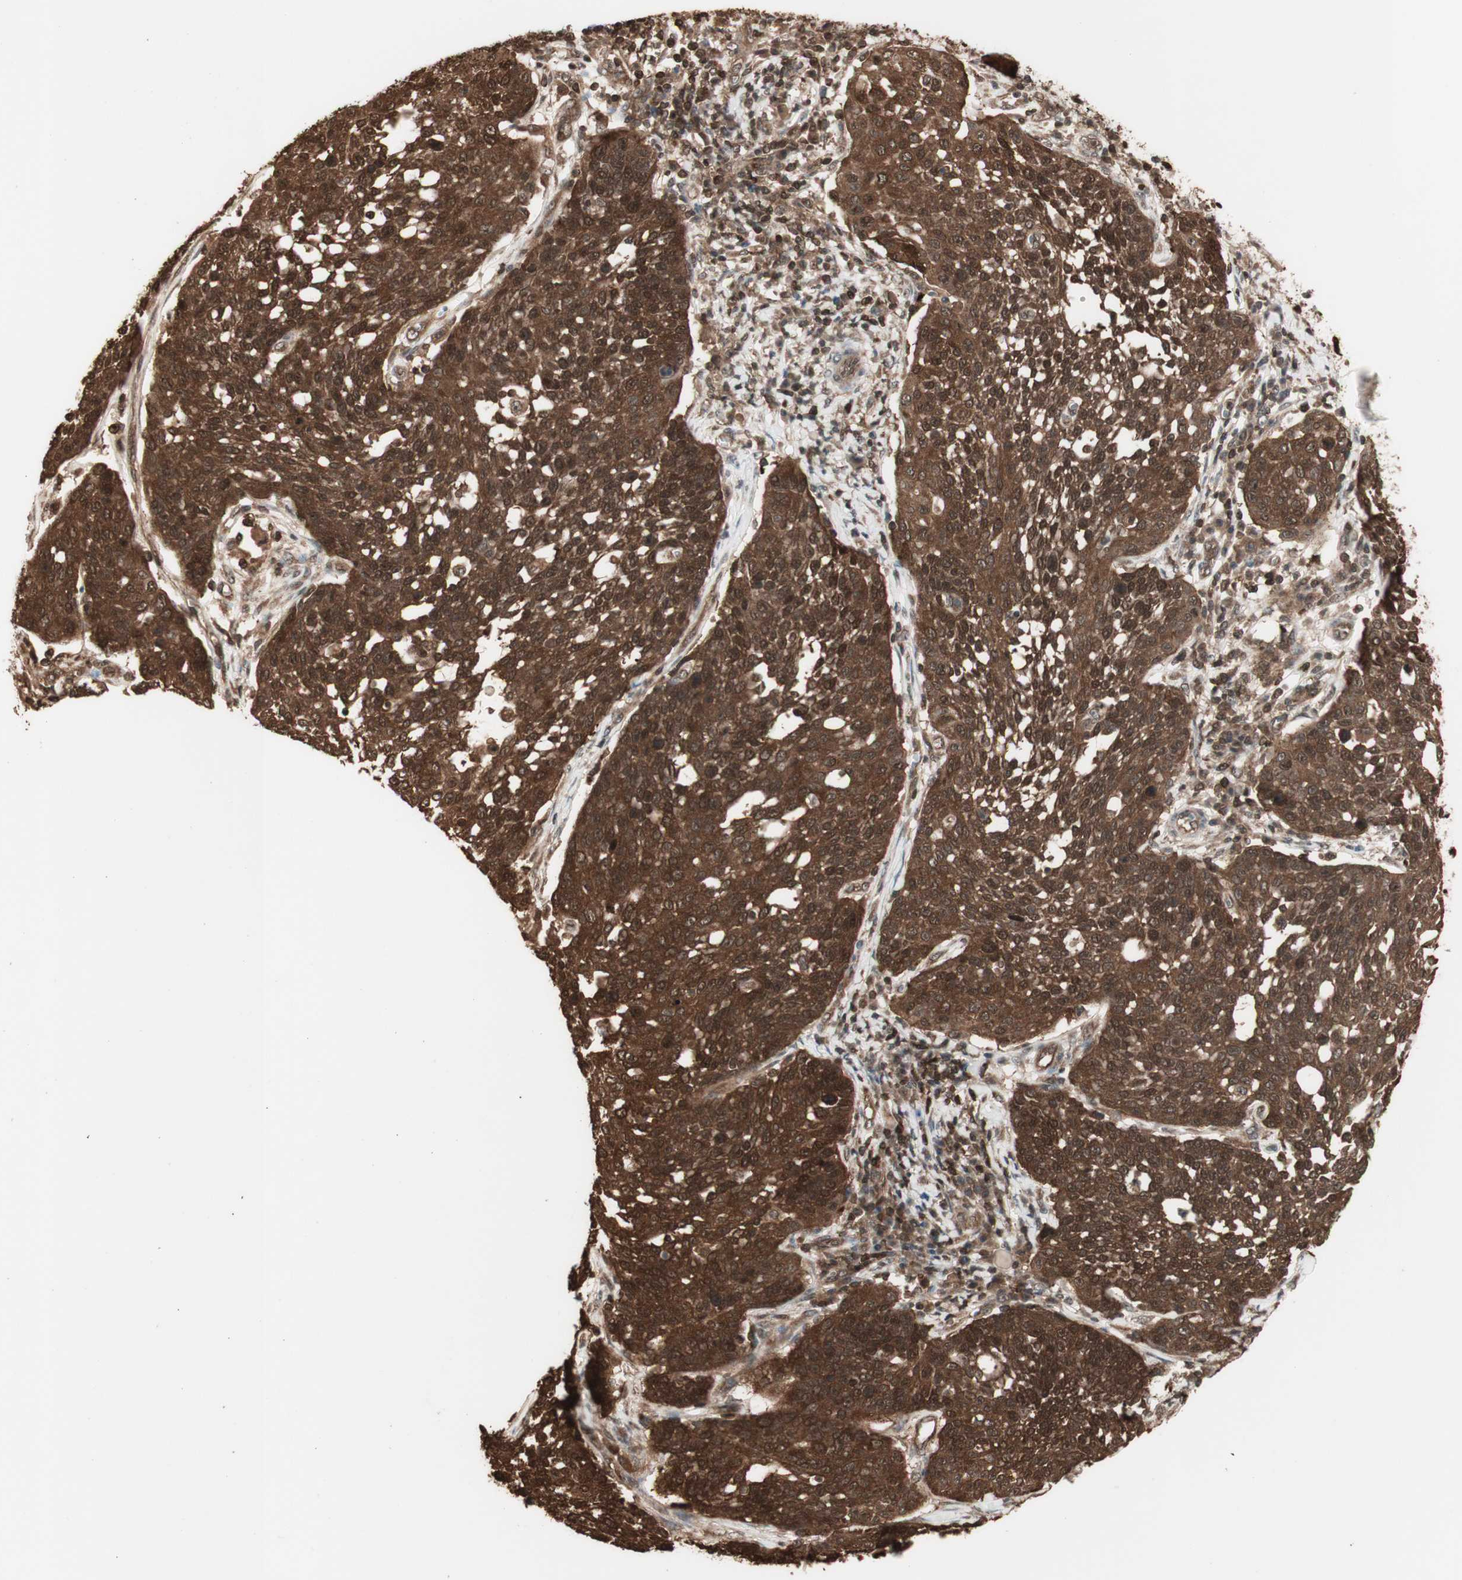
{"staining": {"intensity": "strong", "quantity": ">75%", "location": "cytoplasmic/membranous,nuclear"}, "tissue": "cervical cancer", "cell_type": "Tumor cells", "image_type": "cancer", "snomed": [{"axis": "morphology", "description": "Squamous cell carcinoma, NOS"}, {"axis": "topography", "description": "Cervix"}], "caption": "Protein expression analysis of cervical squamous cell carcinoma reveals strong cytoplasmic/membranous and nuclear expression in approximately >75% of tumor cells.", "gene": "YWHAB", "patient": {"sex": "female", "age": 34}}